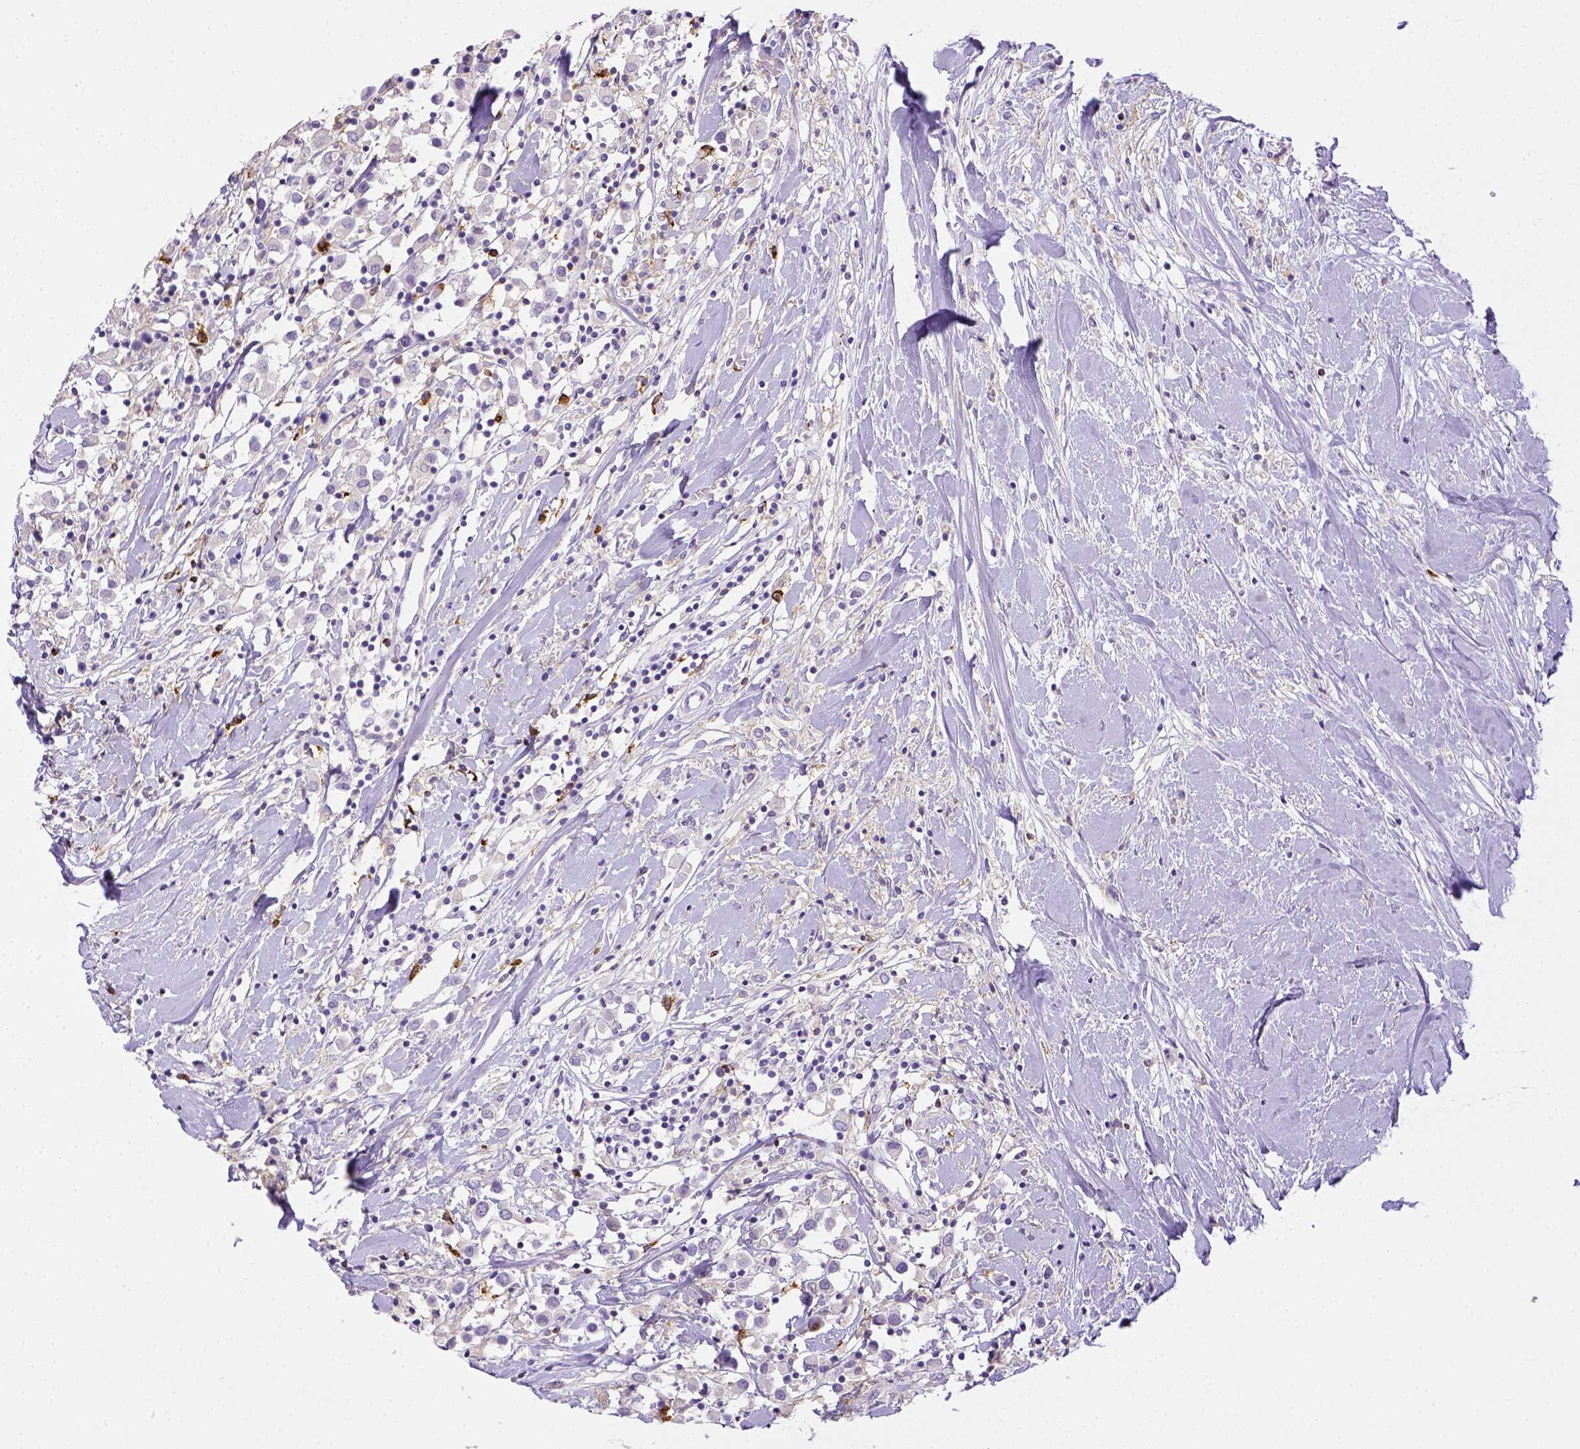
{"staining": {"intensity": "negative", "quantity": "none", "location": "none"}, "tissue": "breast cancer", "cell_type": "Tumor cells", "image_type": "cancer", "snomed": [{"axis": "morphology", "description": "Duct carcinoma"}, {"axis": "topography", "description": "Breast"}], "caption": "Breast infiltrating ductal carcinoma stained for a protein using IHC exhibits no staining tumor cells.", "gene": "ITGAM", "patient": {"sex": "female", "age": 61}}